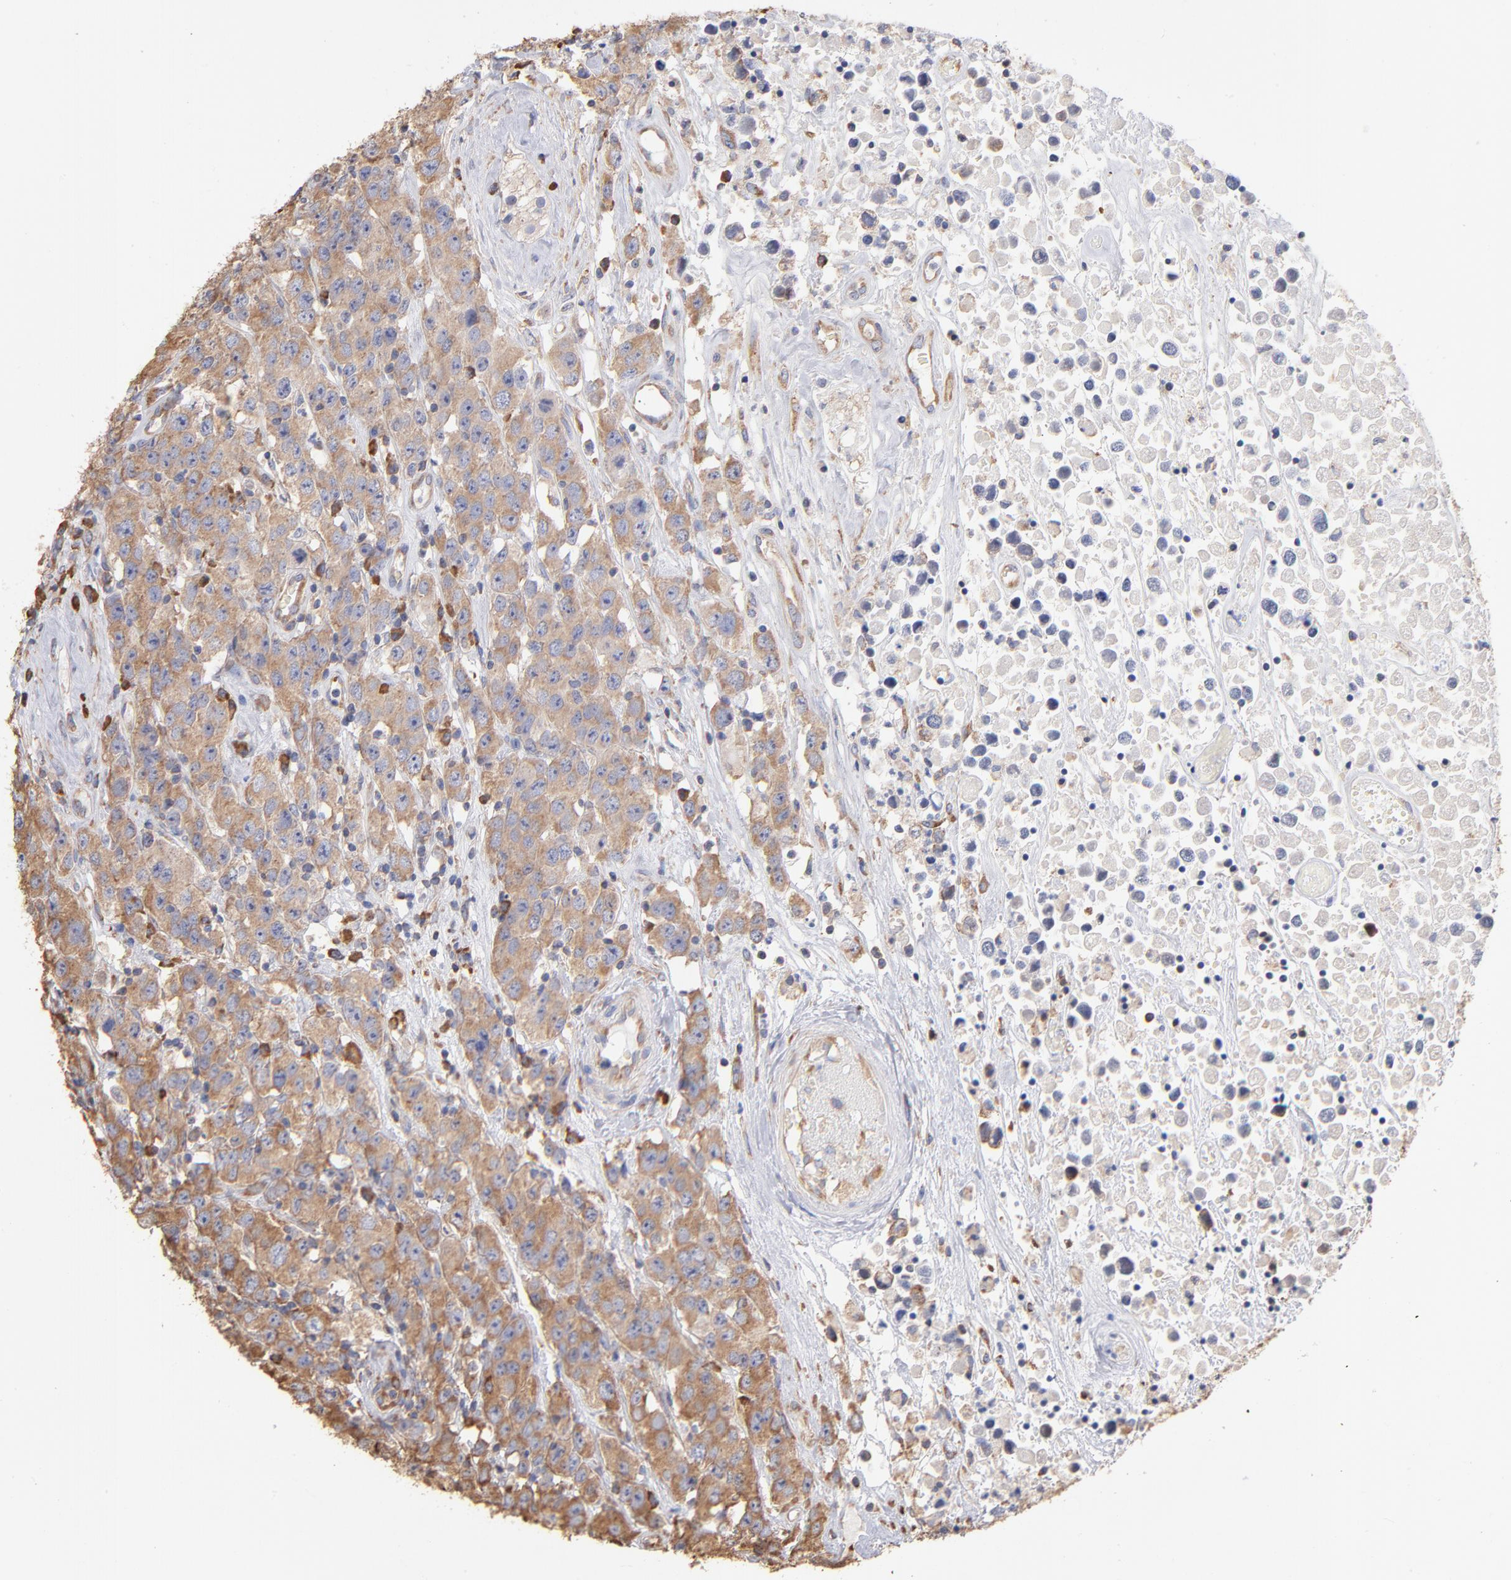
{"staining": {"intensity": "moderate", "quantity": ">75%", "location": "cytoplasmic/membranous"}, "tissue": "testis cancer", "cell_type": "Tumor cells", "image_type": "cancer", "snomed": [{"axis": "morphology", "description": "Seminoma, NOS"}, {"axis": "topography", "description": "Testis"}], "caption": "A photomicrograph showing moderate cytoplasmic/membranous positivity in about >75% of tumor cells in seminoma (testis), as visualized by brown immunohistochemical staining.", "gene": "RPL9", "patient": {"sex": "male", "age": 52}}